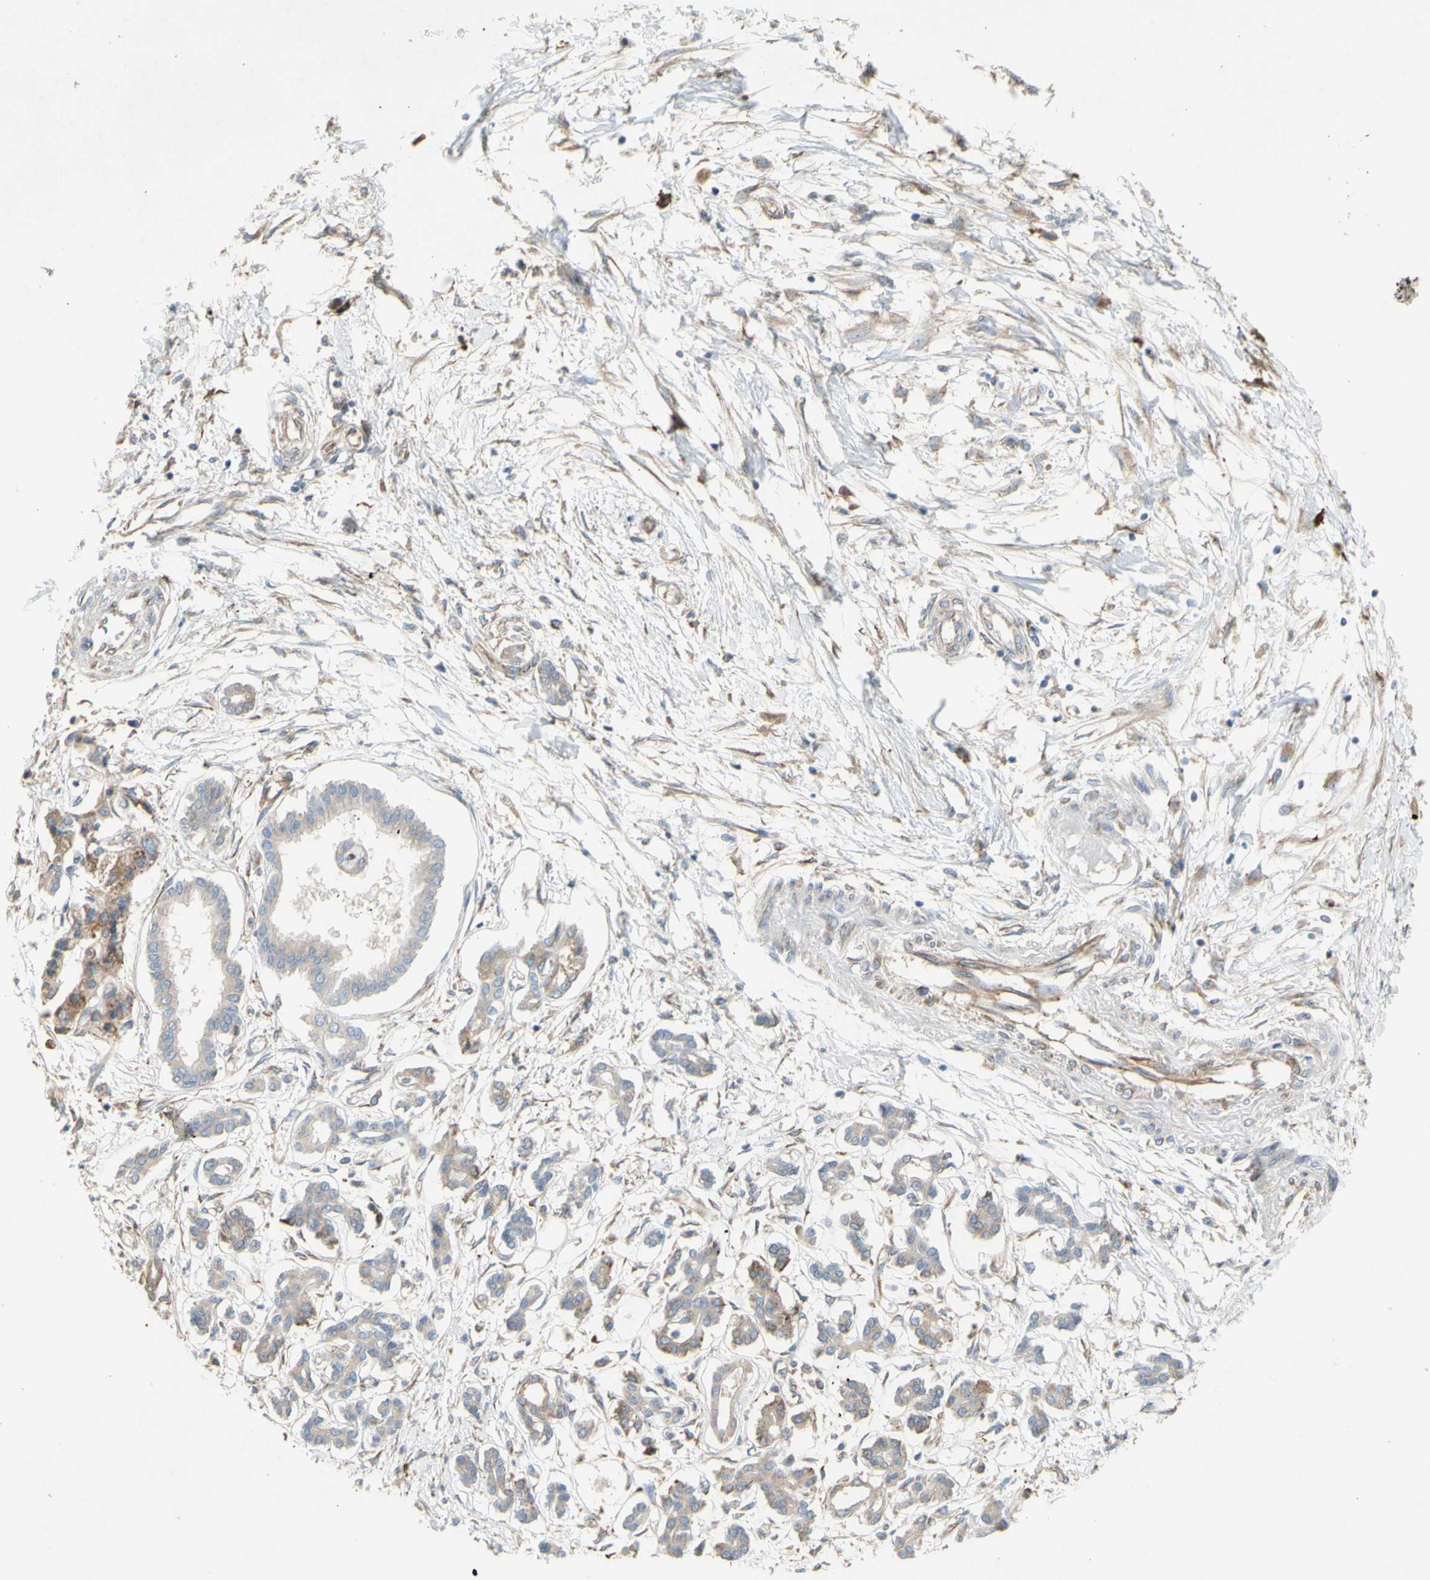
{"staining": {"intensity": "weak", "quantity": "<25%", "location": "cytoplasmic/membranous"}, "tissue": "pancreatic cancer", "cell_type": "Tumor cells", "image_type": "cancer", "snomed": [{"axis": "morphology", "description": "Adenocarcinoma, NOS"}, {"axis": "topography", "description": "Pancreas"}], "caption": "High magnification brightfield microscopy of pancreatic cancer (adenocarcinoma) stained with DAB (3,3'-diaminobenzidine) (brown) and counterstained with hematoxylin (blue): tumor cells show no significant expression. The staining was performed using DAB (3,3'-diaminobenzidine) to visualize the protein expression in brown, while the nuclei were stained in blue with hematoxylin (Magnification: 20x).", "gene": "KLC1", "patient": {"sex": "male", "age": 56}}